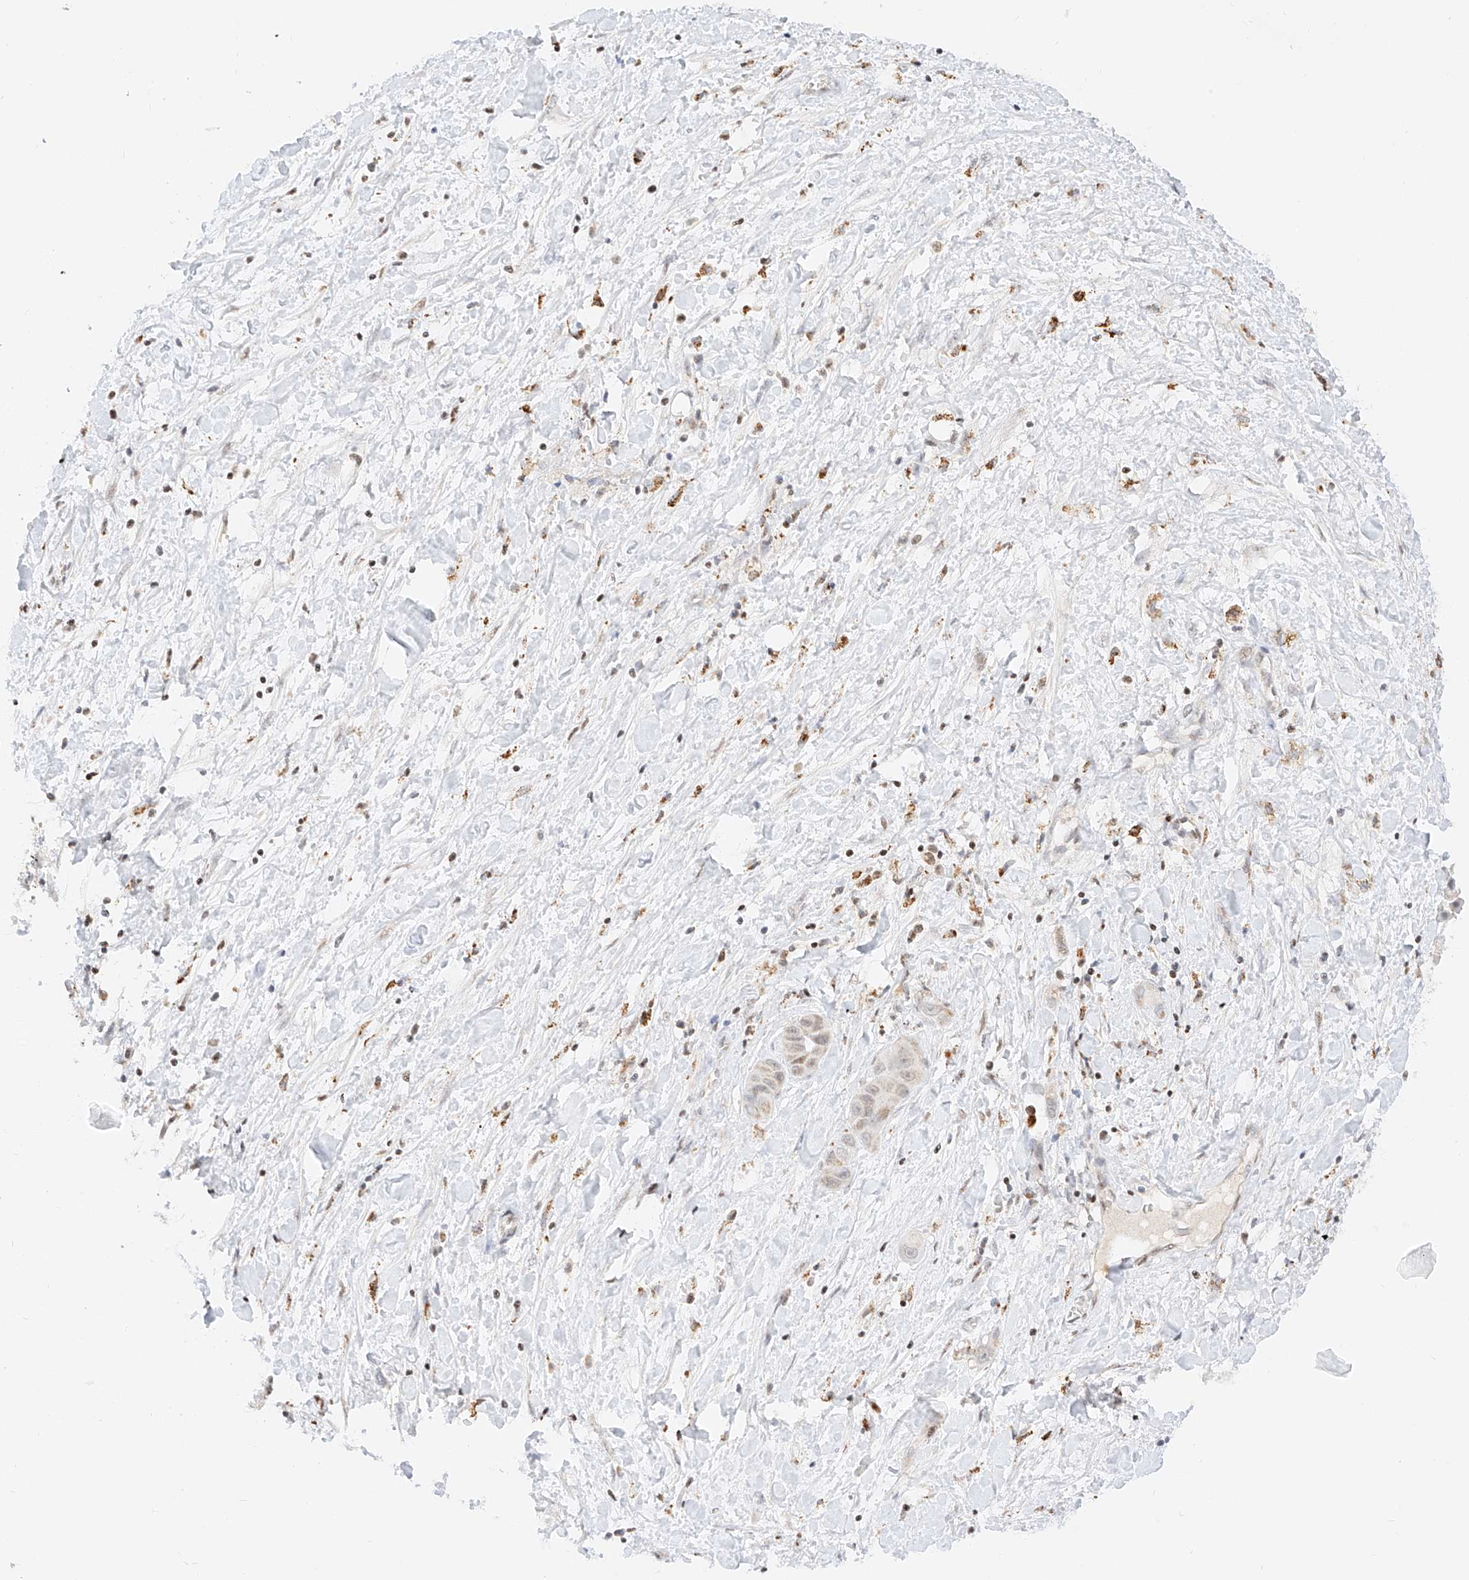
{"staining": {"intensity": "weak", "quantity": "25%-75%", "location": "nuclear"}, "tissue": "liver cancer", "cell_type": "Tumor cells", "image_type": "cancer", "snomed": [{"axis": "morphology", "description": "Cholangiocarcinoma"}, {"axis": "topography", "description": "Liver"}], "caption": "Immunohistochemistry staining of cholangiocarcinoma (liver), which reveals low levels of weak nuclear staining in about 25%-75% of tumor cells indicating weak nuclear protein positivity. The staining was performed using DAB (brown) for protein detection and nuclei were counterstained in hematoxylin (blue).", "gene": "NRF1", "patient": {"sex": "female", "age": 52}}